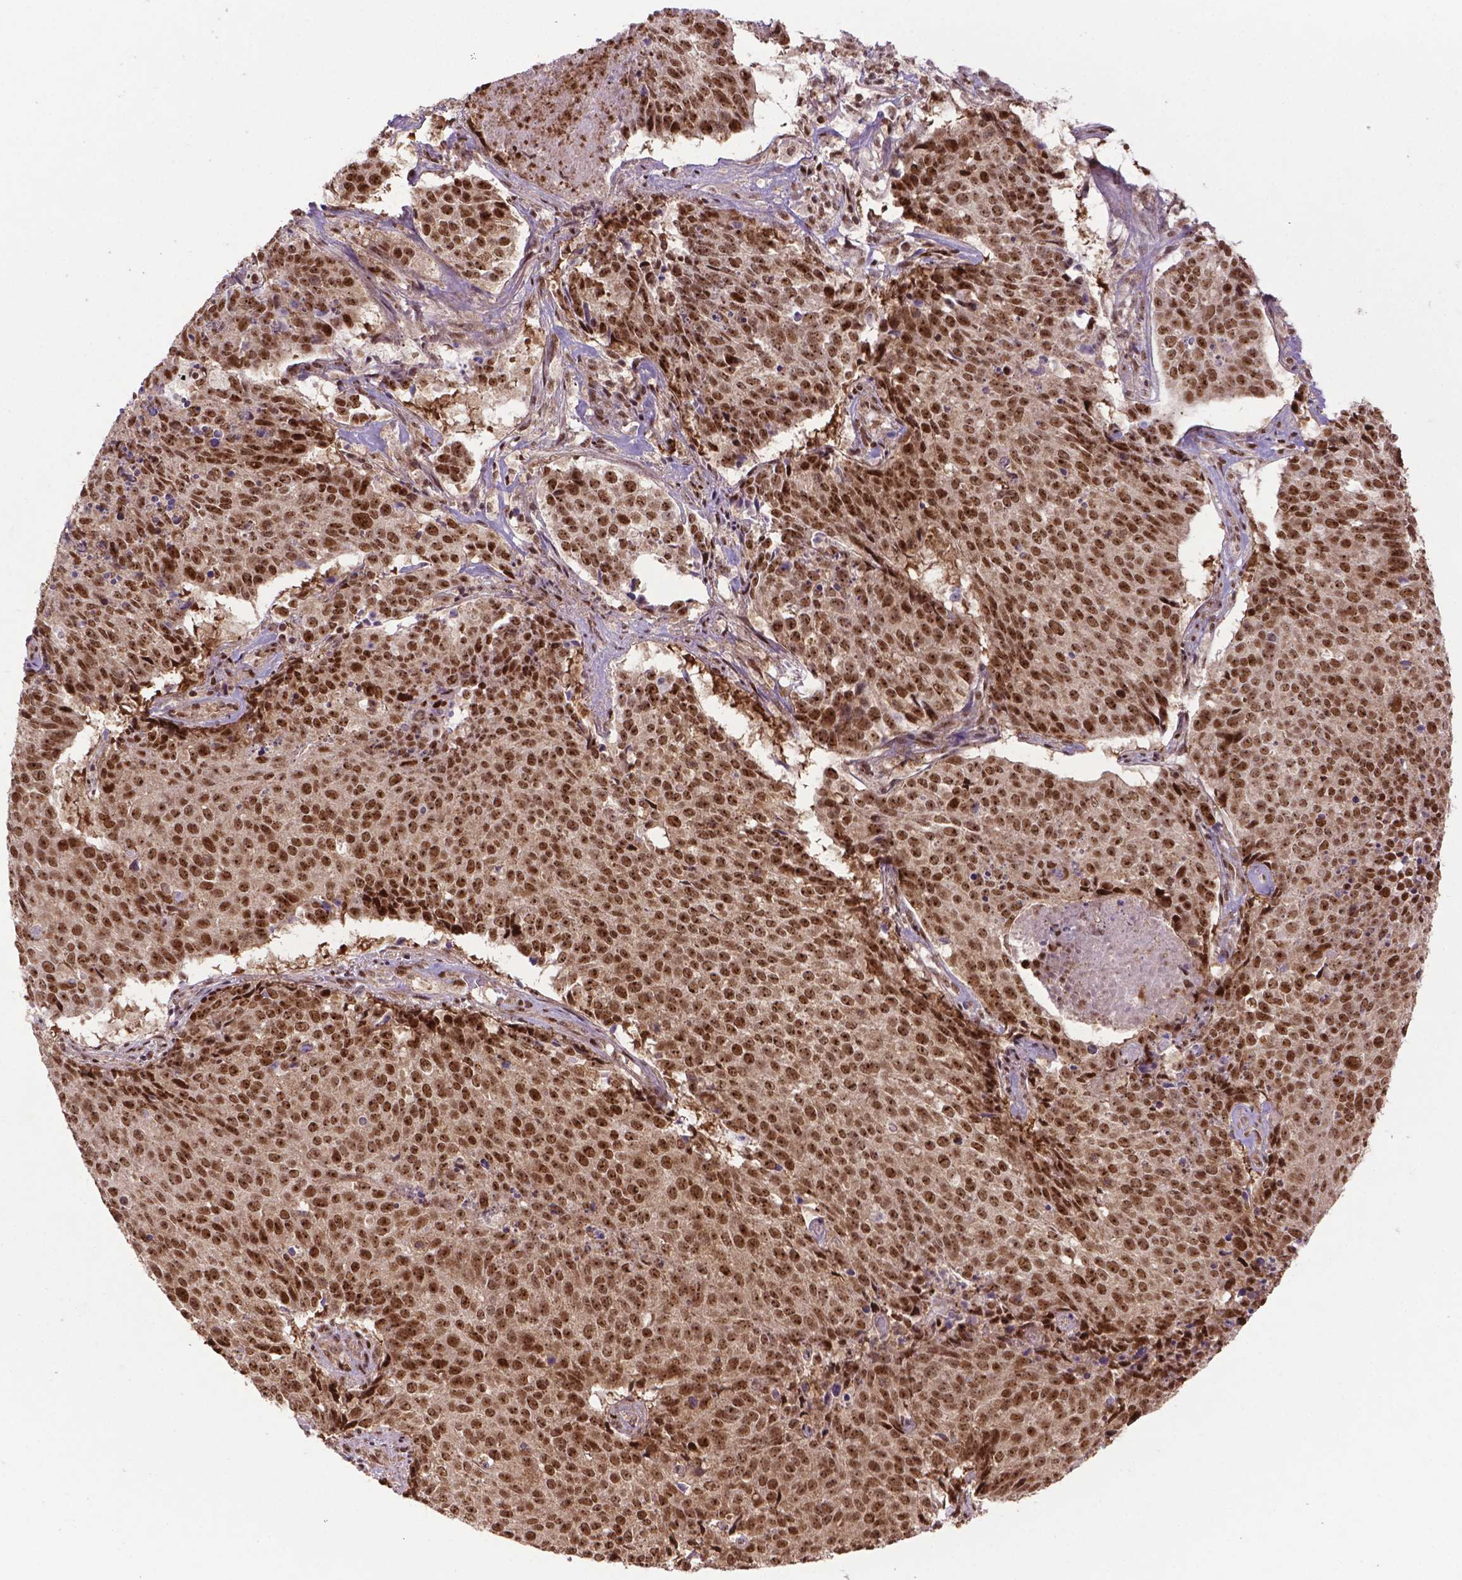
{"staining": {"intensity": "strong", "quantity": ">75%", "location": "nuclear"}, "tissue": "lung cancer", "cell_type": "Tumor cells", "image_type": "cancer", "snomed": [{"axis": "morphology", "description": "Normal tissue, NOS"}, {"axis": "morphology", "description": "Squamous cell carcinoma, NOS"}, {"axis": "topography", "description": "Bronchus"}, {"axis": "topography", "description": "Lung"}], "caption": "An IHC photomicrograph of neoplastic tissue is shown. Protein staining in brown highlights strong nuclear positivity in squamous cell carcinoma (lung) within tumor cells. (DAB (3,3'-diaminobenzidine) = brown stain, brightfield microscopy at high magnification).", "gene": "CSNK2A1", "patient": {"sex": "male", "age": 64}}